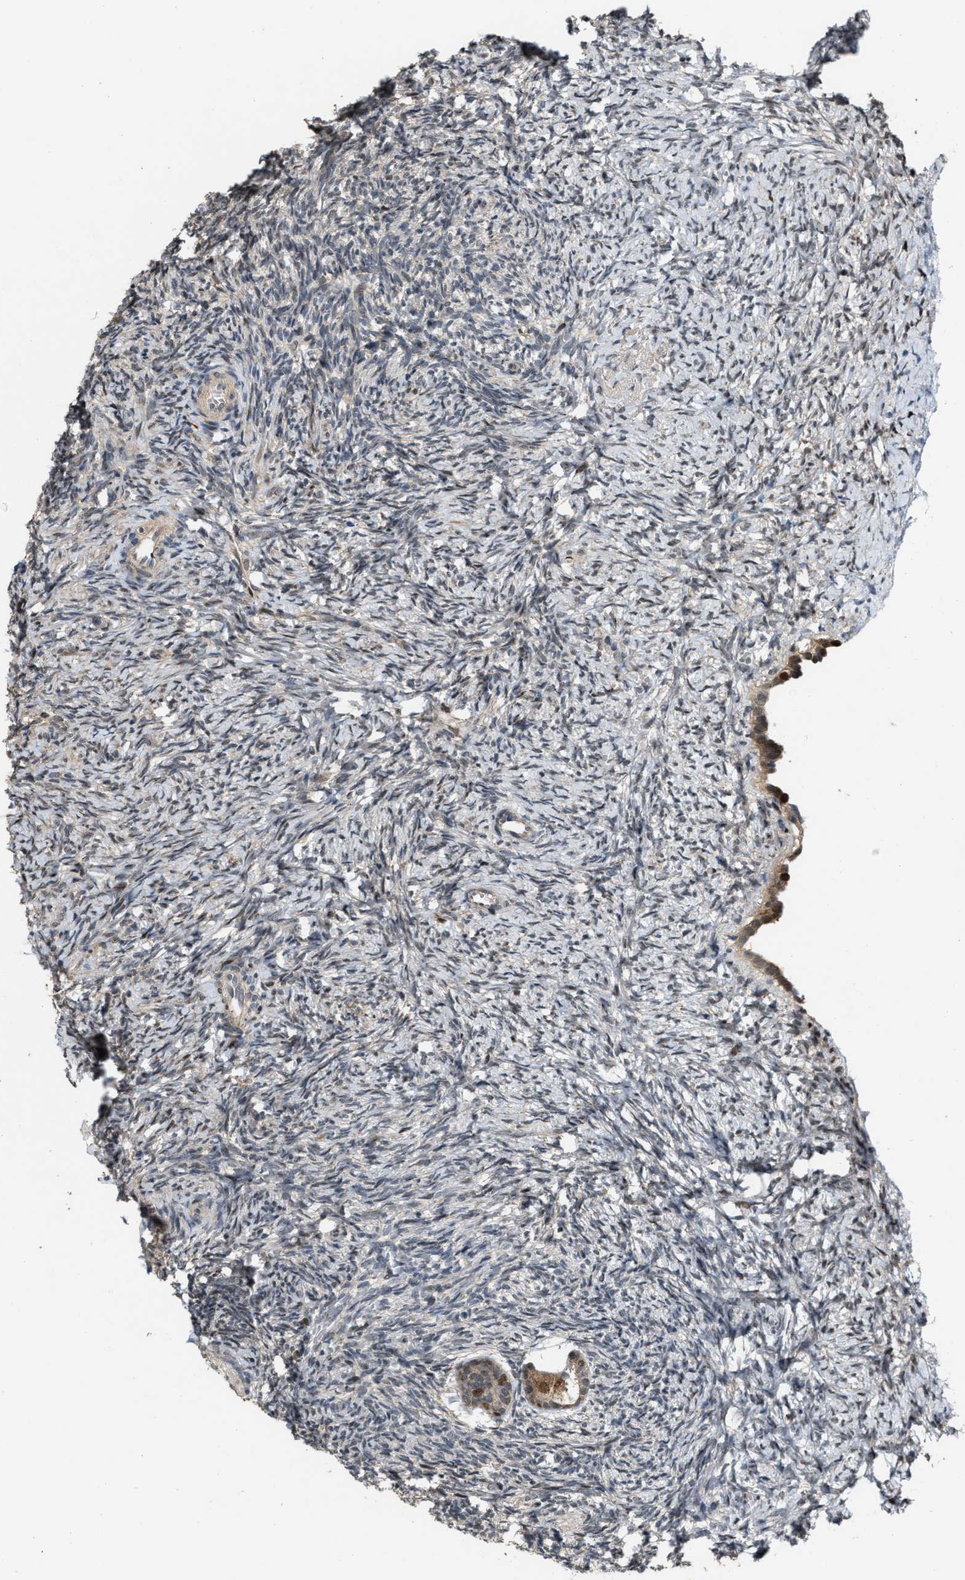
{"staining": {"intensity": "moderate", "quantity": "25%-75%", "location": "cytoplasmic/membranous,nuclear"}, "tissue": "ovary", "cell_type": "Follicle cells", "image_type": "normal", "snomed": [{"axis": "morphology", "description": "Normal tissue, NOS"}, {"axis": "topography", "description": "Ovary"}], "caption": "Immunohistochemical staining of unremarkable ovary exhibits moderate cytoplasmic/membranous,nuclear protein staining in about 25%-75% of follicle cells.", "gene": "SERTAD2", "patient": {"sex": "female", "age": 41}}